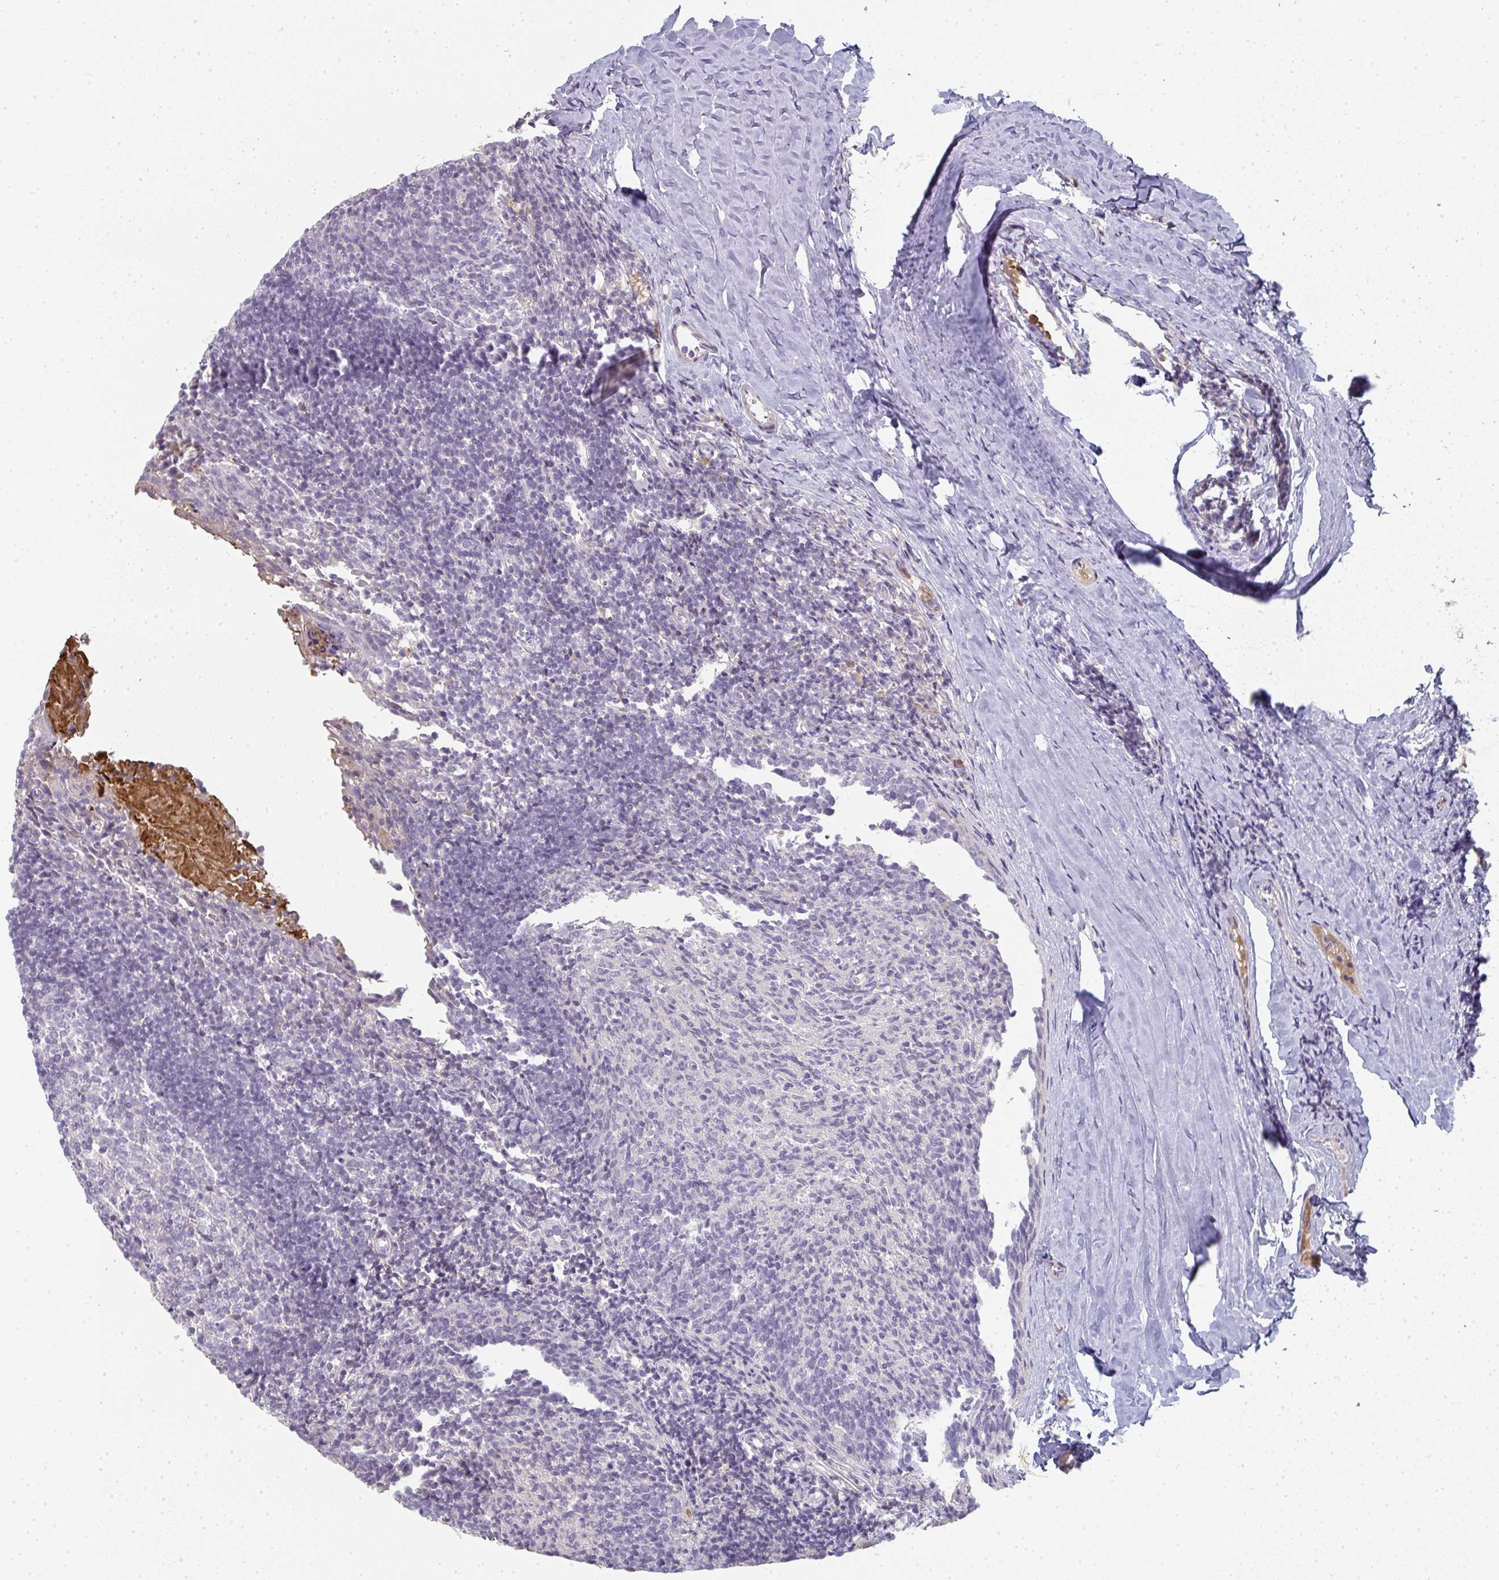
{"staining": {"intensity": "negative", "quantity": "none", "location": "none"}, "tissue": "tonsil", "cell_type": "Germinal center cells", "image_type": "normal", "snomed": [{"axis": "morphology", "description": "Normal tissue, NOS"}, {"axis": "topography", "description": "Tonsil"}], "caption": "High power microscopy histopathology image of an IHC histopathology image of unremarkable tonsil, revealing no significant positivity in germinal center cells.", "gene": "A1CF", "patient": {"sex": "female", "age": 10}}